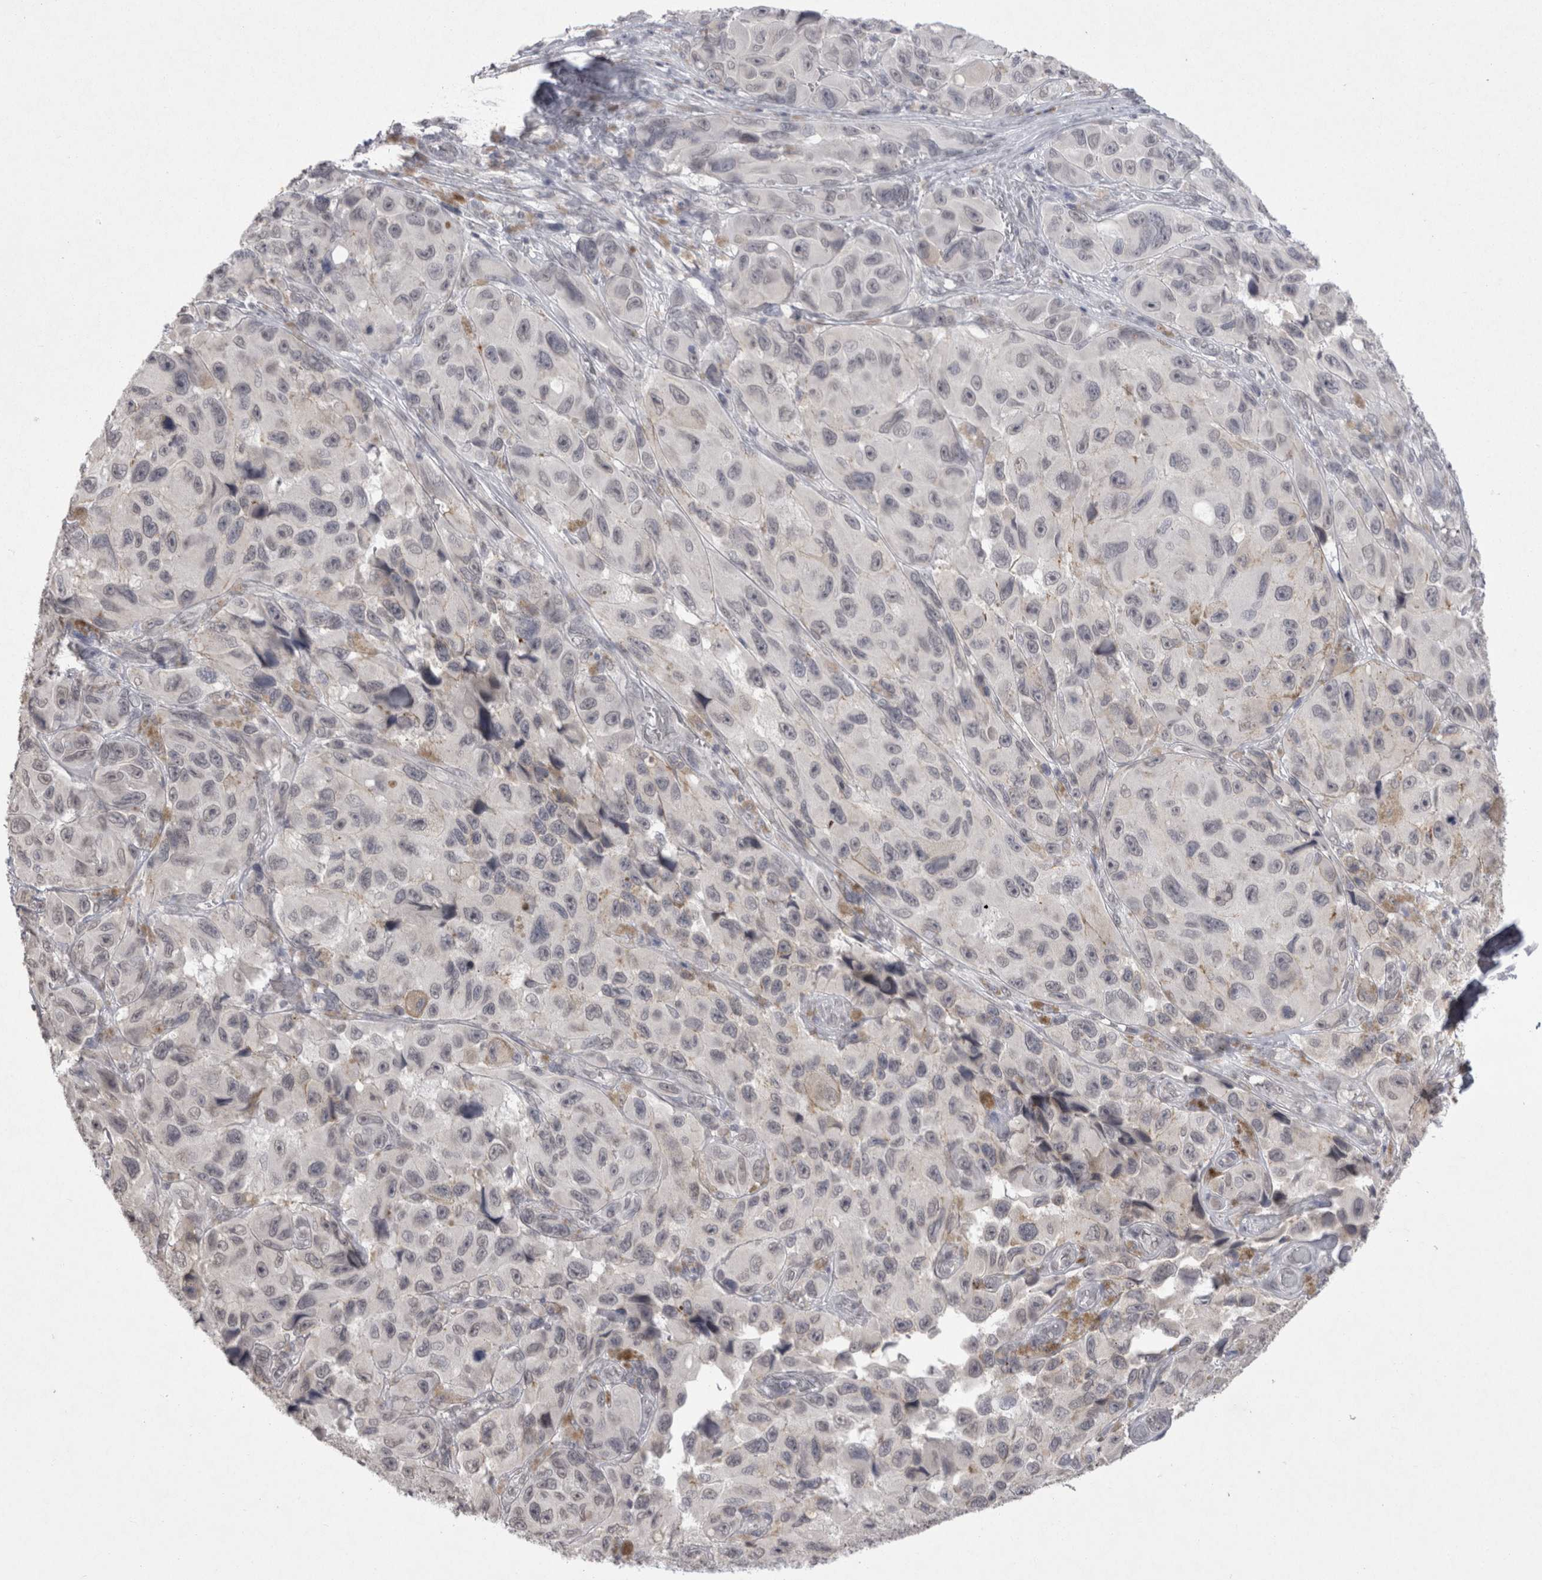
{"staining": {"intensity": "negative", "quantity": "none", "location": "none"}, "tissue": "melanoma", "cell_type": "Tumor cells", "image_type": "cancer", "snomed": [{"axis": "morphology", "description": "Malignant melanoma, NOS"}, {"axis": "topography", "description": "Skin"}], "caption": "Tumor cells are negative for protein expression in human malignant melanoma.", "gene": "DDX4", "patient": {"sex": "female", "age": 73}}